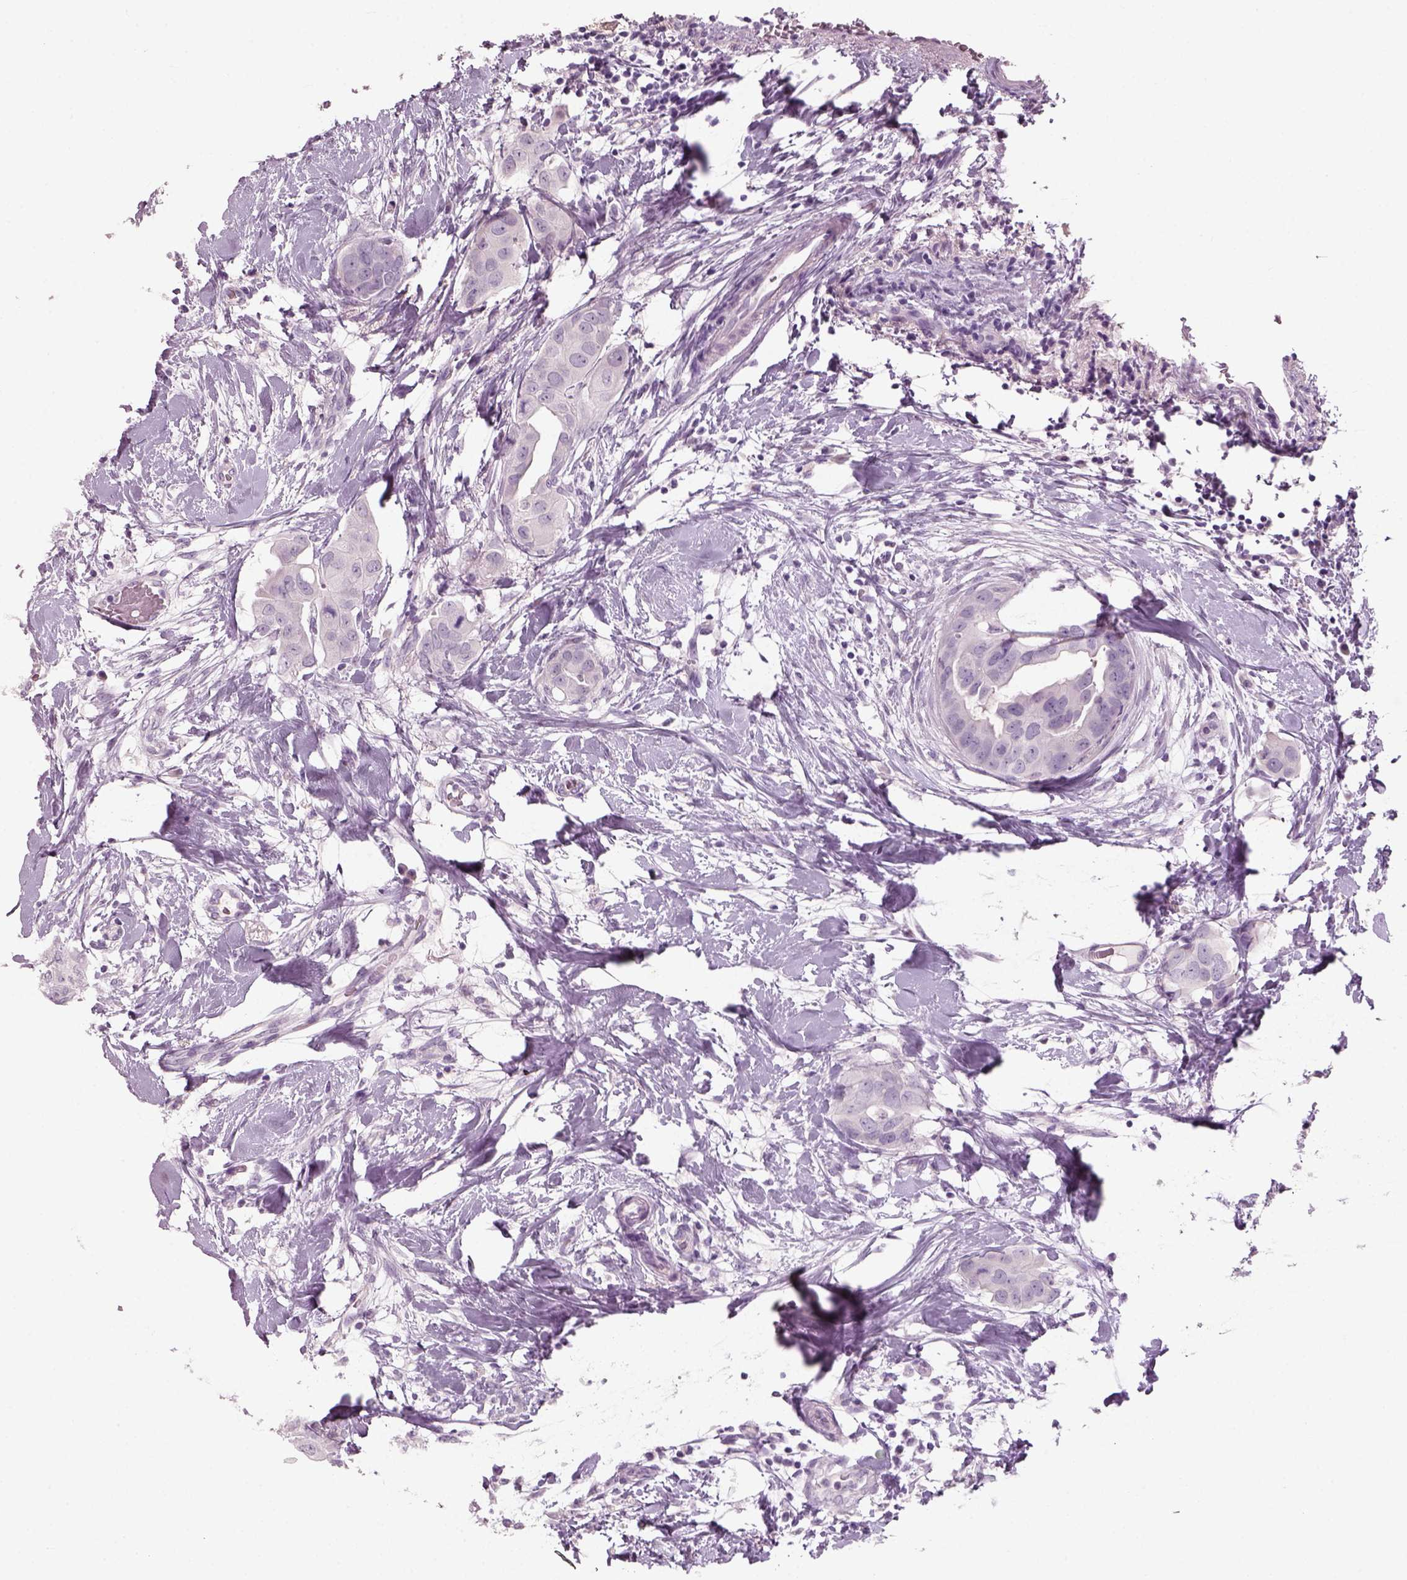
{"staining": {"intensity": "negative", "quantity": "none", "location": "none"}, "tissue": "breast cancer", "cell_type": "Tumor cells", "image_type": "cancer", "snomed": [{"axis": "morphology", "description": "Normal tissue, NOS"}, {"axis": "morphology", "description": "Duct carcinoma"}, {"axis": "topography", "description": "Breast"}], "caption": "Immunohistochemistry (IHC) micrograph of breast invasive ductal carcinoma stained for a protein (brown), which exhibits no staining in tumor cells.", "gene": "SLC6A2", "patient": {"sex": "female", "age": 40}}